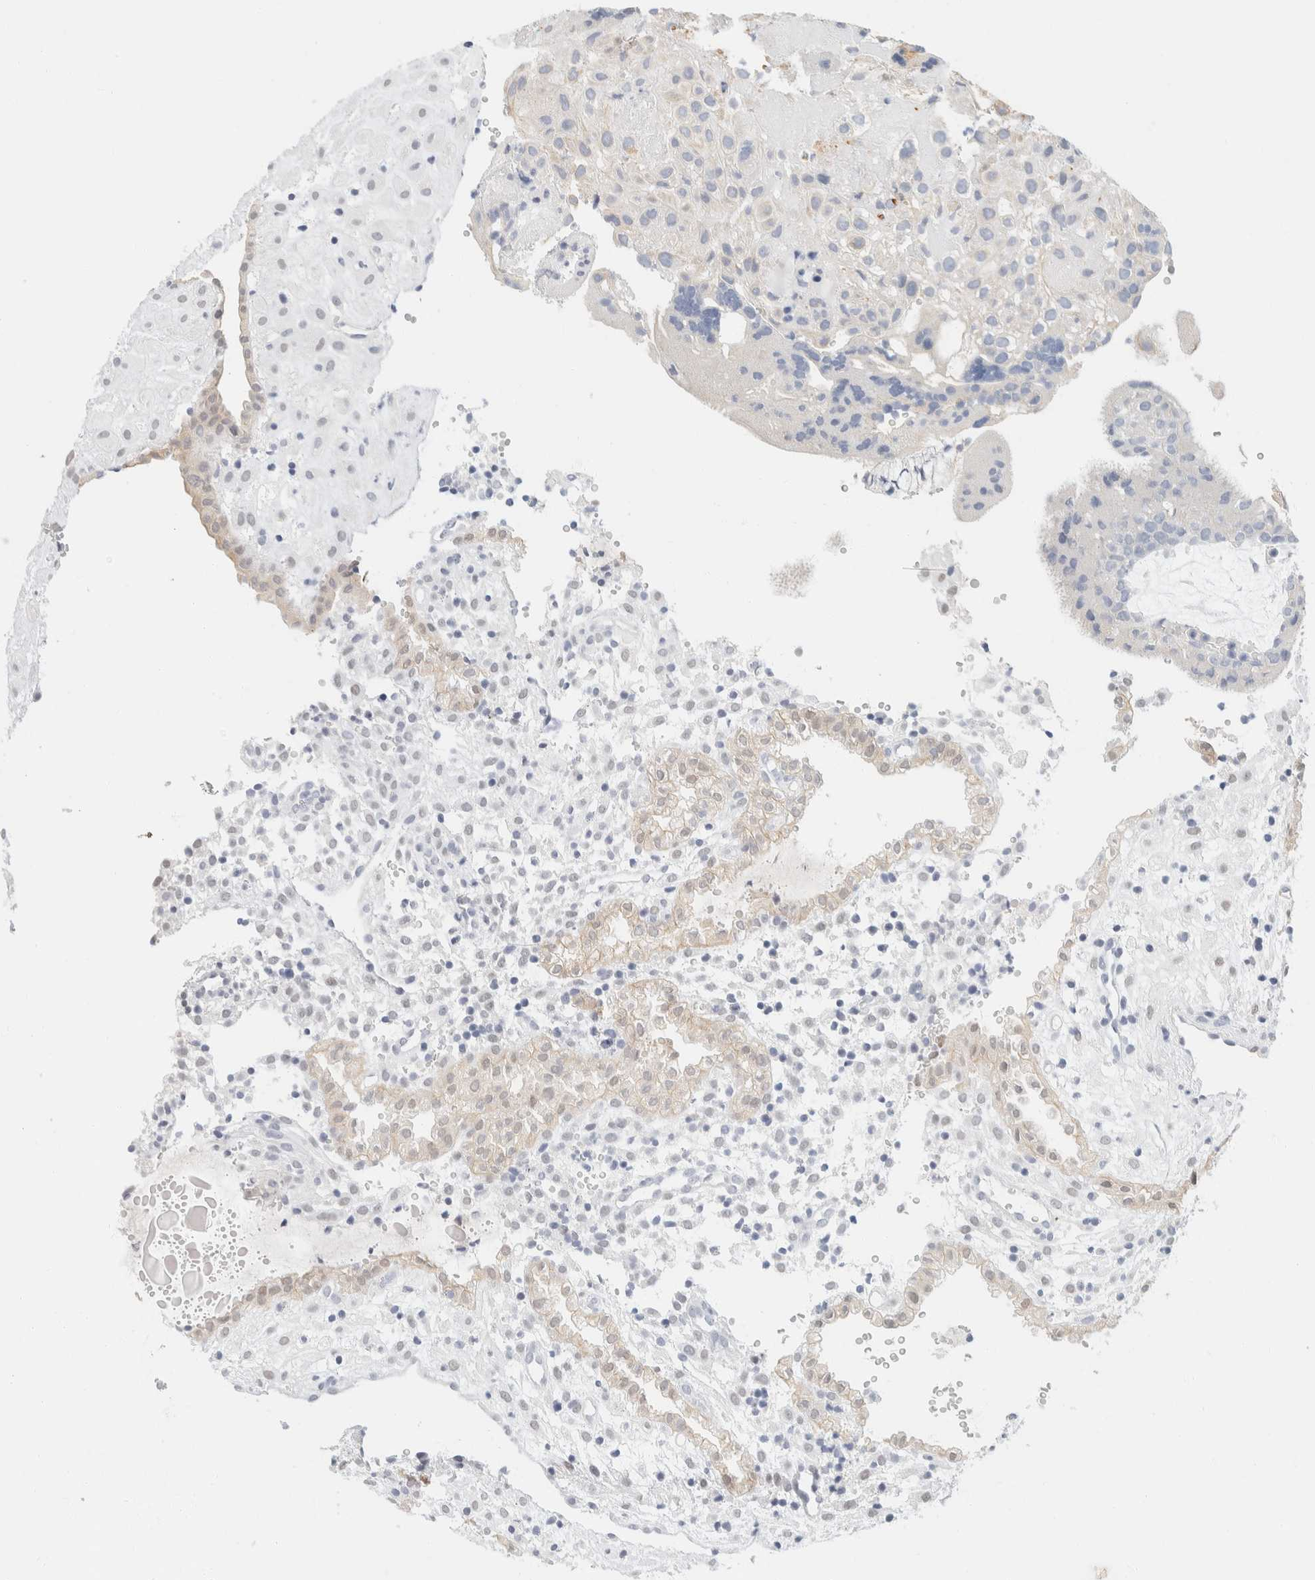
{"staining": {"intensity": "negative", "quantity": "none", "location": "none"}, "tissue": "placenta", "cell_type": "Decidual cells", "image_type": "normal", "snomed": [{"axis": "morphology", "description": "Normal tissue, NOS"}, {"axis": "topography", "description": "Placenta"}], "caption": "There is no significant staining in decidual cells of placenta. (DAB IHC with hematoxylin counter stain).", "gene": "KRT20", "patient": {"sex": "female", "age": 18}}